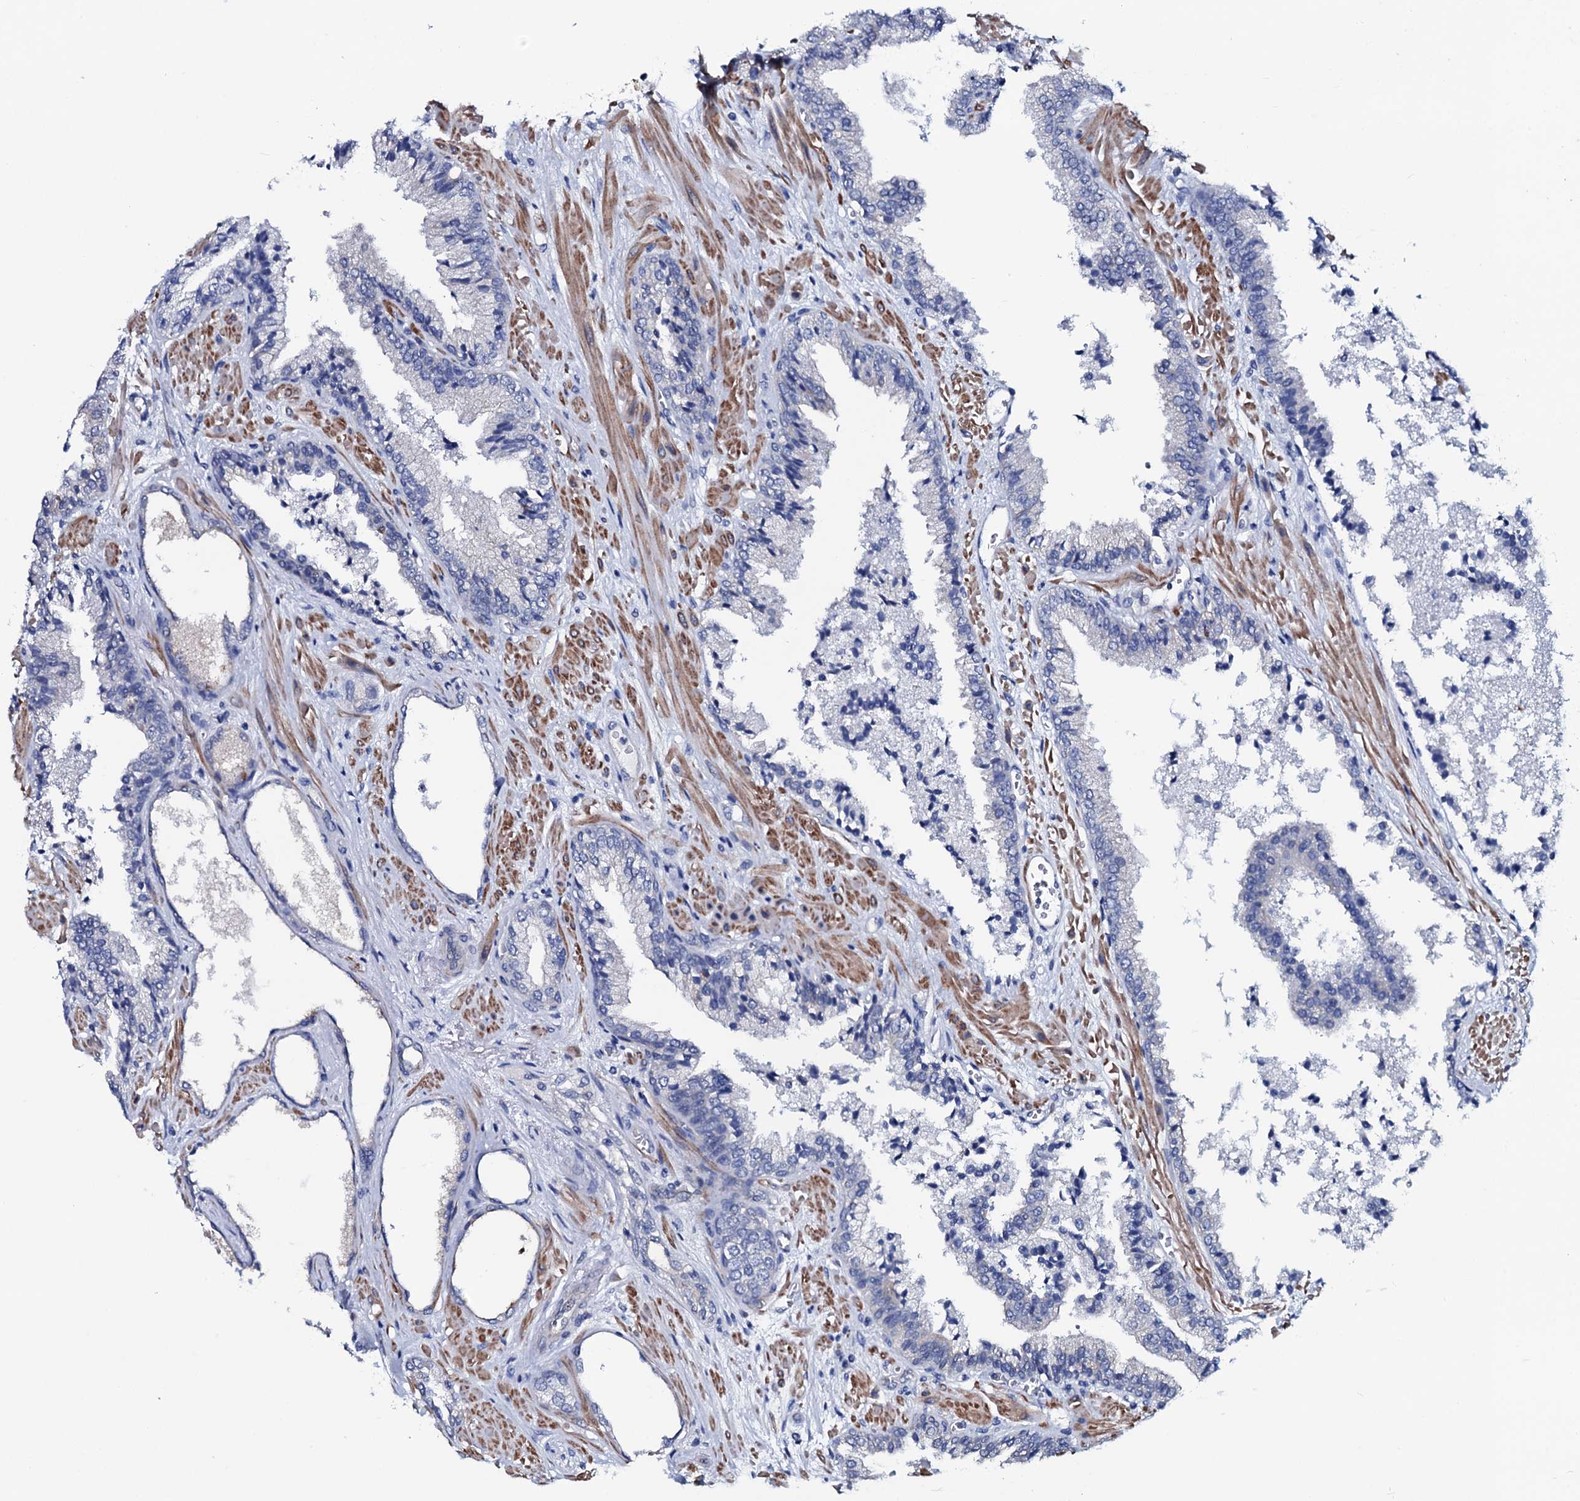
{"staining": {"intensity": "negative", "quantity": "none", "location": "none"}, "tissue": "prostate cancer", "cell_type": "Tumor cells", "image_type": "cancer", "snomed": [{"axis": "morphology", "description": "Adenocarcinoma, High grade"}, {"axis": "topography", "description": "Prostate"}], "caption": "Protein analysis of prostate high-grade adenocarcinoma exhibits no significant staining in tumor cells.", "gene": "GYS2", "patient": {"sex": "male", "age": 71}}